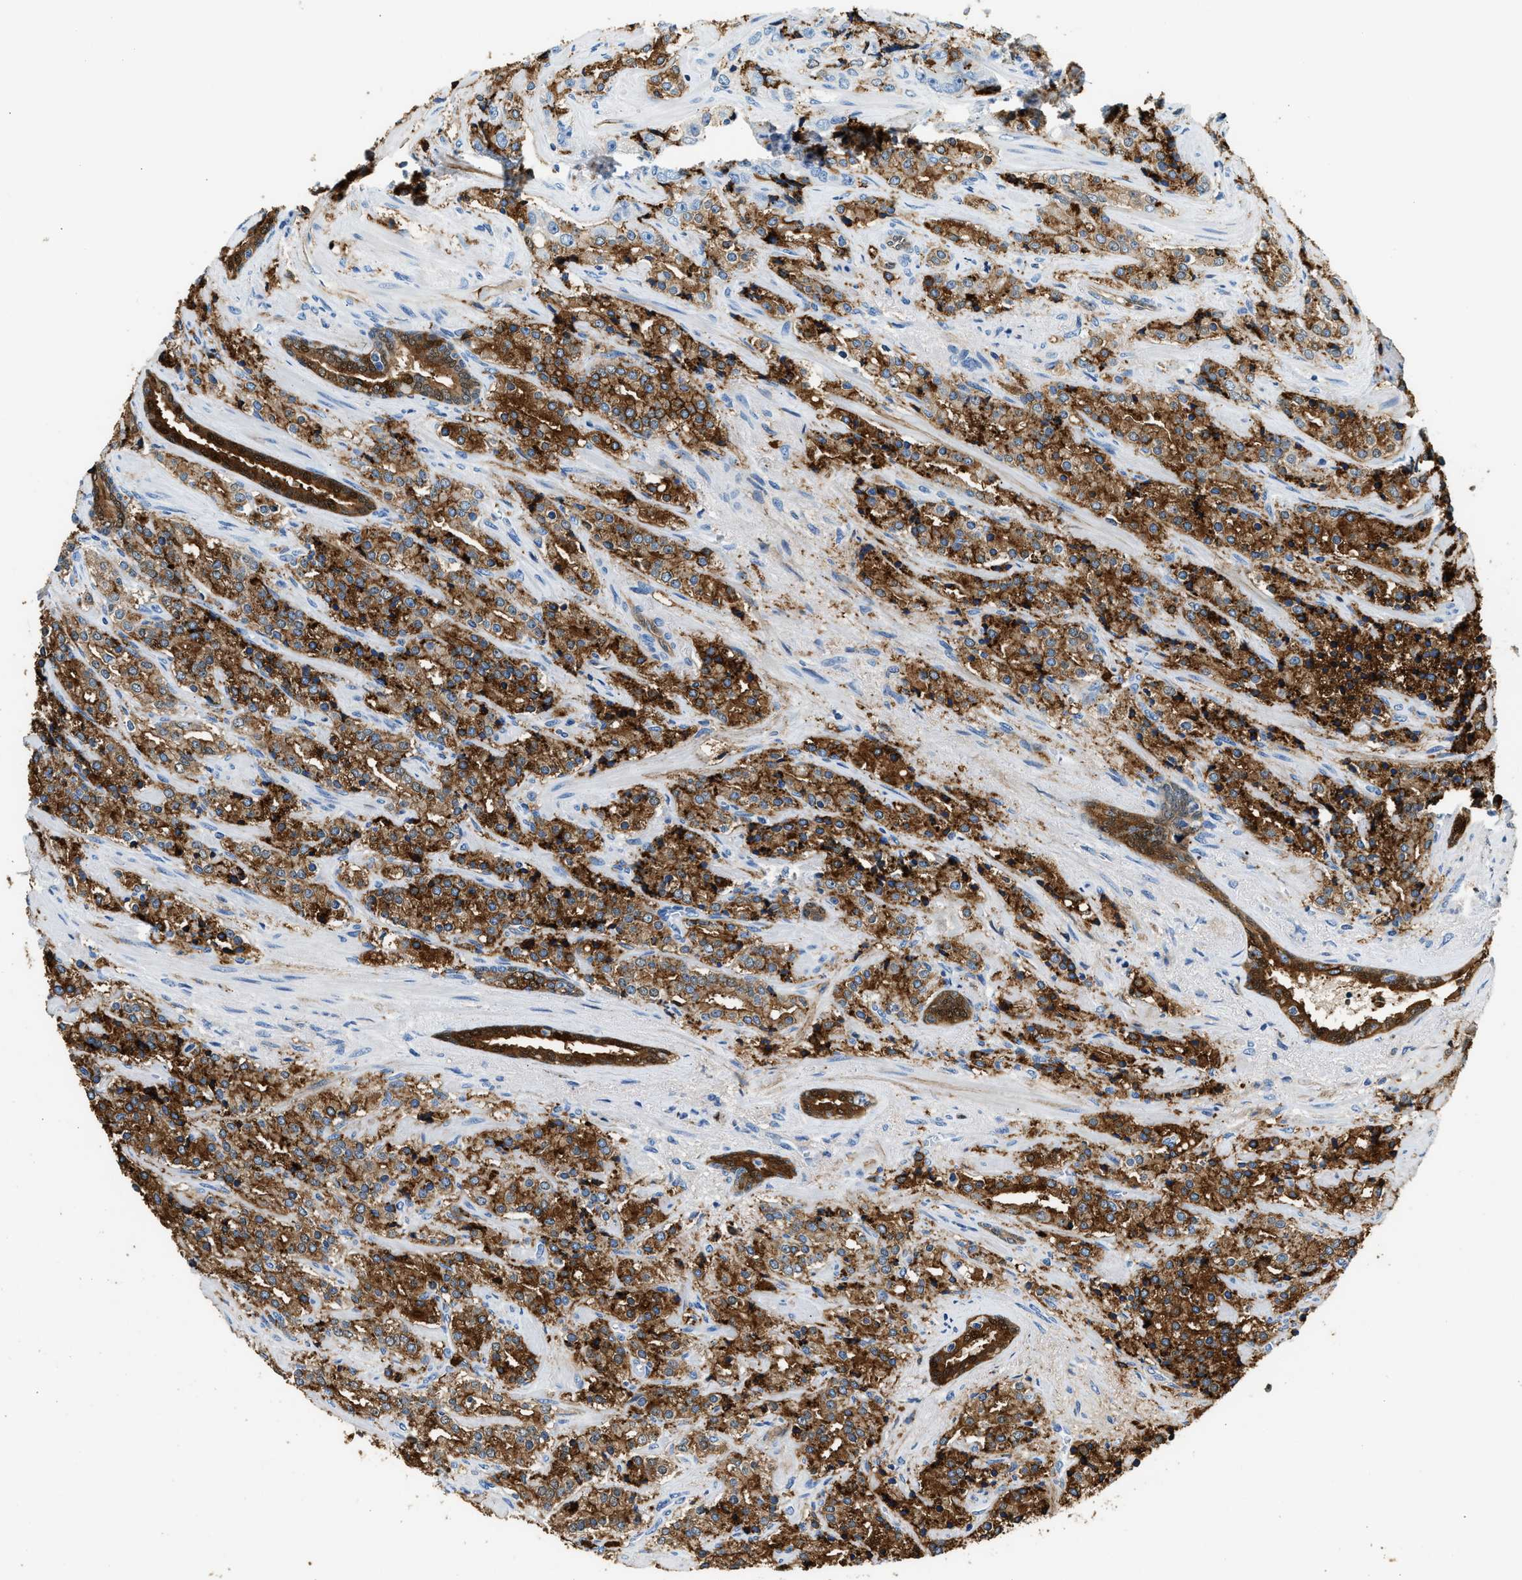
{"staining": {"intensity": "strong", "quantity": ">75%", "location": "cytoplasmic/membranous"}, "tissue": "prostate cancer", "cell_type": "Tumor cells", "image_type": "cancer", "snomed": [{"axis": "morphology", "description": "Adenocarcinoma, High grade"}, {"axis": "topography", "description": "Prostate"}], "caption": "This is an image of immunohistochemistry staining of high-grade adenocarcinoma (prostate), which shows strong expression in the cytoplasmic/membranous of tumor cells.", "gene": "ANXA3", "patient": {"sex": "male", "age": 71}}